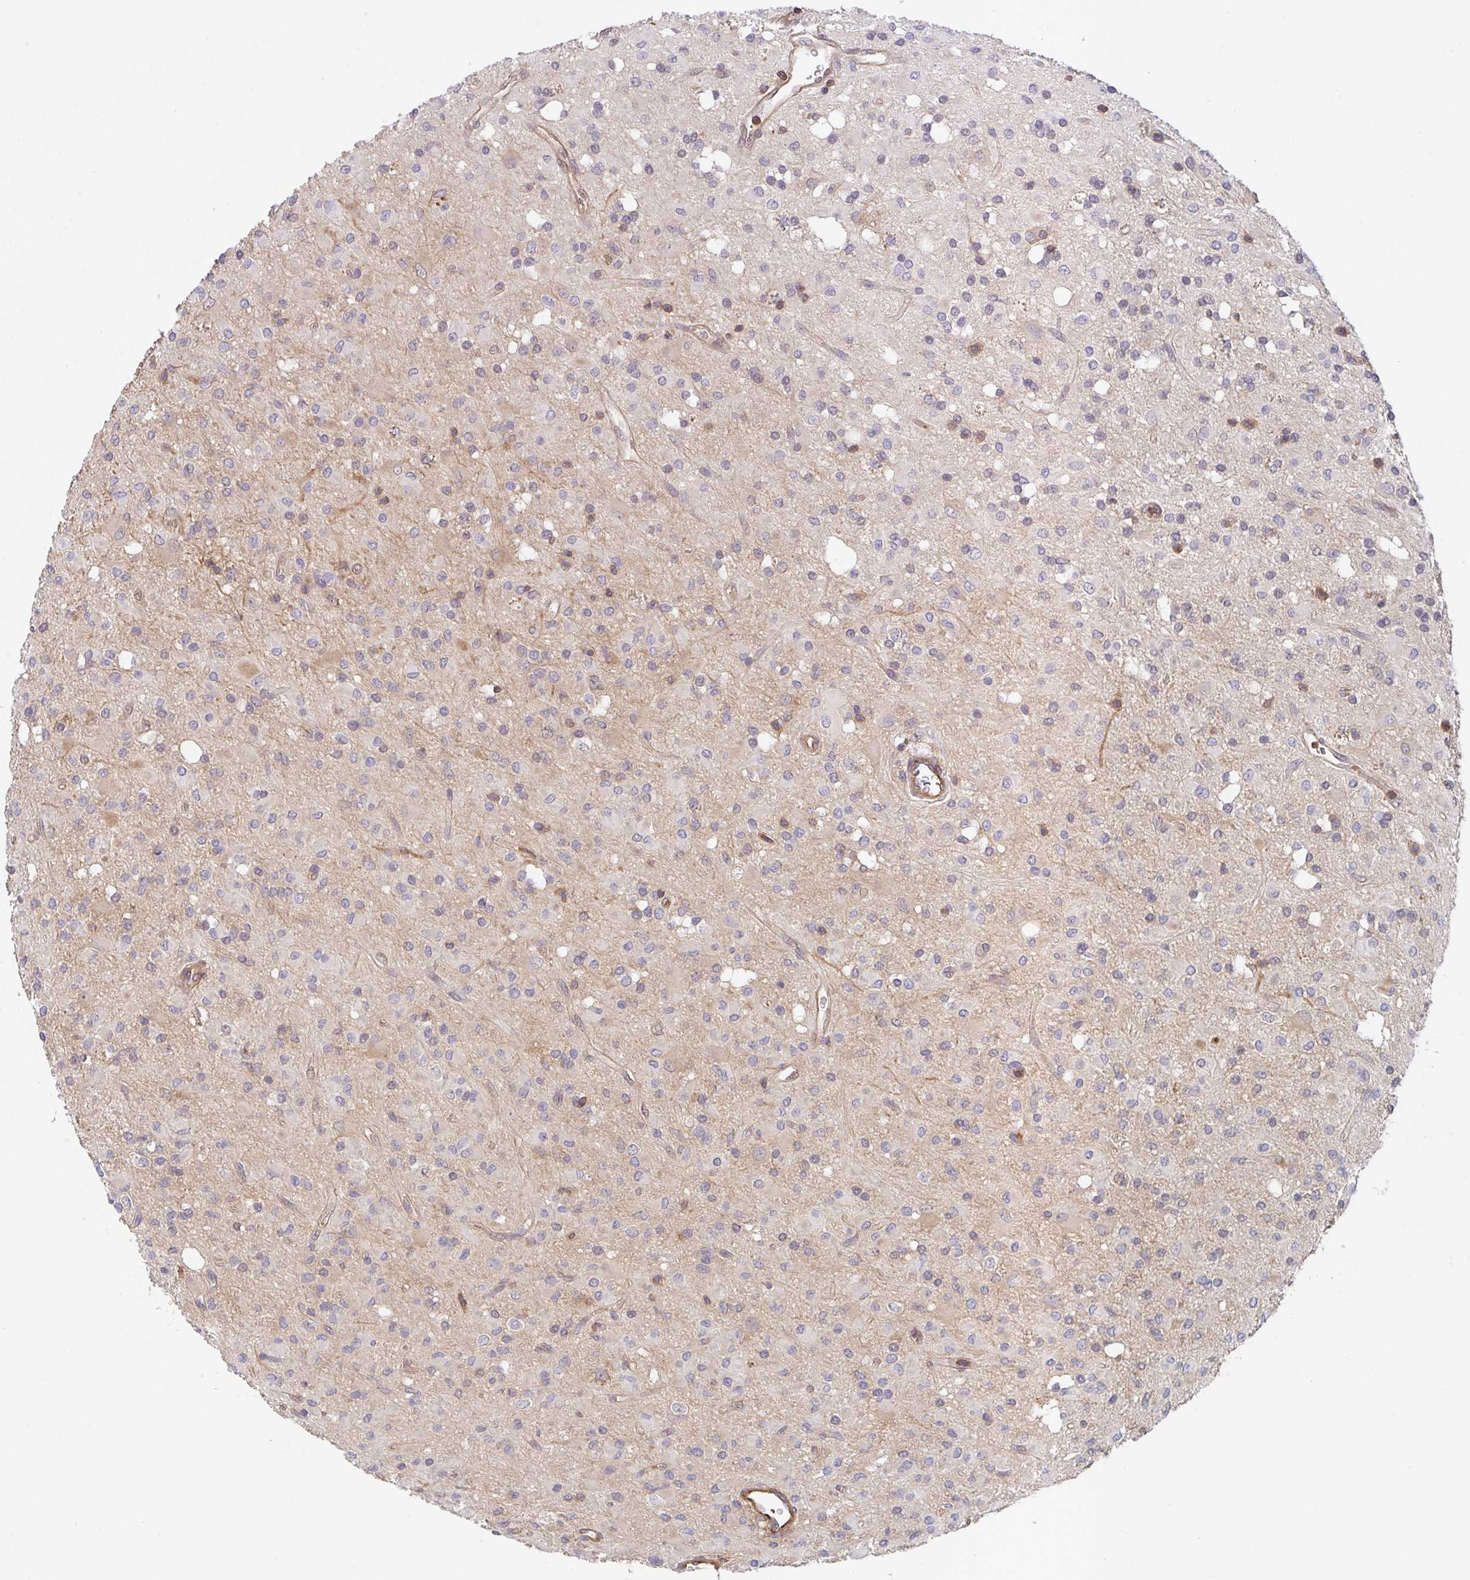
{"staining": {"intensity": "negative", "quantity": "none", "location": "none"}, "tissue": "glioma", "cell_type": "Tumor cells", "image_type": "cancer", "snomed": [{"axis": "morphology", "description": "Glioma, malignant, Low grade"}, {"axis": "topography", "description": "Brain"}], "caption": "DAB immunohistochemical staining of glioma shows no significant staining in tumor cells.", "gene": "TMEM229A", "patient": {"sex": "female", "age": 33}}